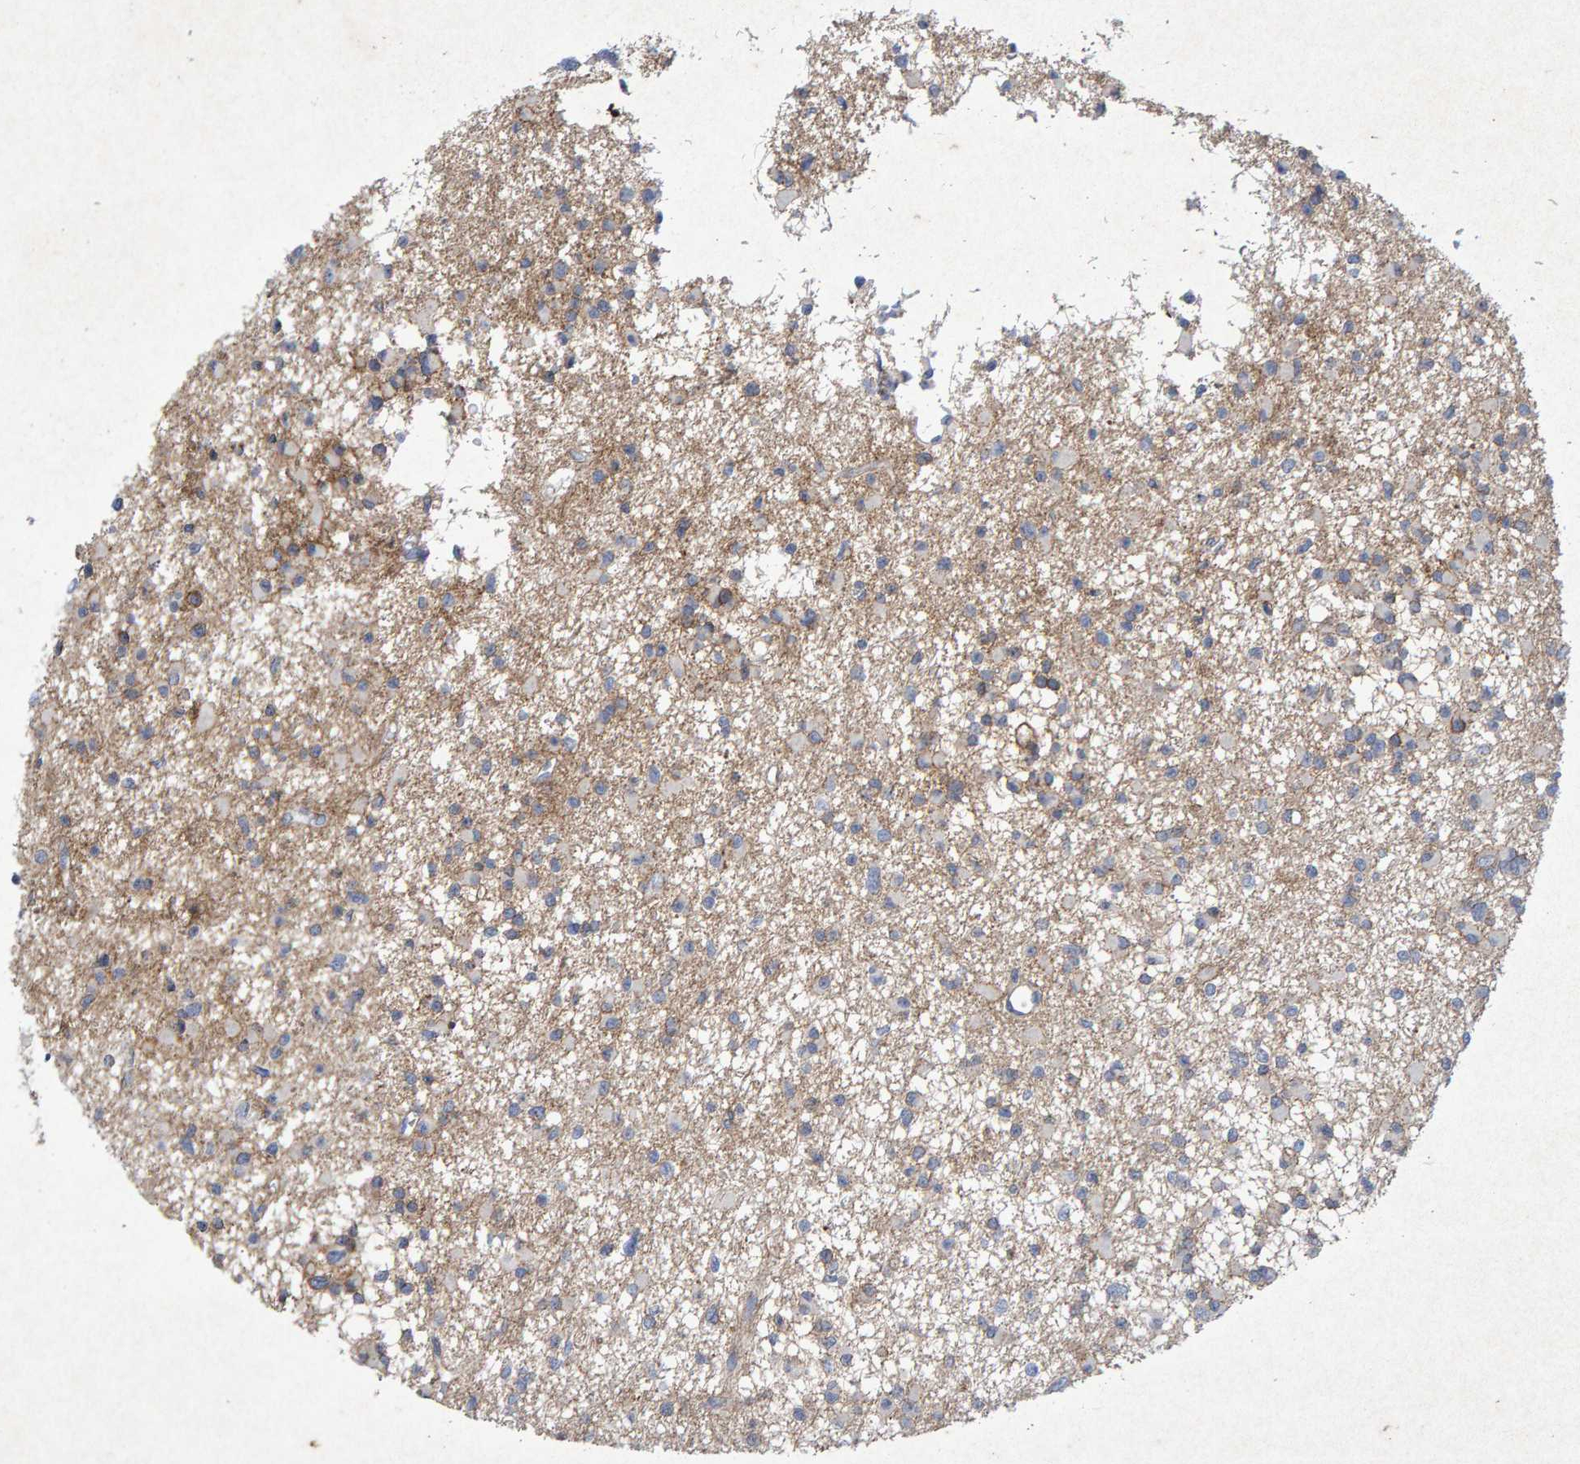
{"staining": {"intensity": "weak", "quantity": "<25%", "location": "cytoplasmic/membranous"}, "tissue": "glioma", "cell_type": "Tumor cells", "image_type": "cancer", "snomed": [{"axis": "morphology", "description": "Glioma, malignant, Low grade"}, {"axis": "topography", "description": "Brain"}], "caption": "Malignant glioma (low-grade) was stained to show a protein in brown. There is no significant staining in tumor cells.", "gene": "CDH2", "patient": {"sex": "female", "age": 22}}